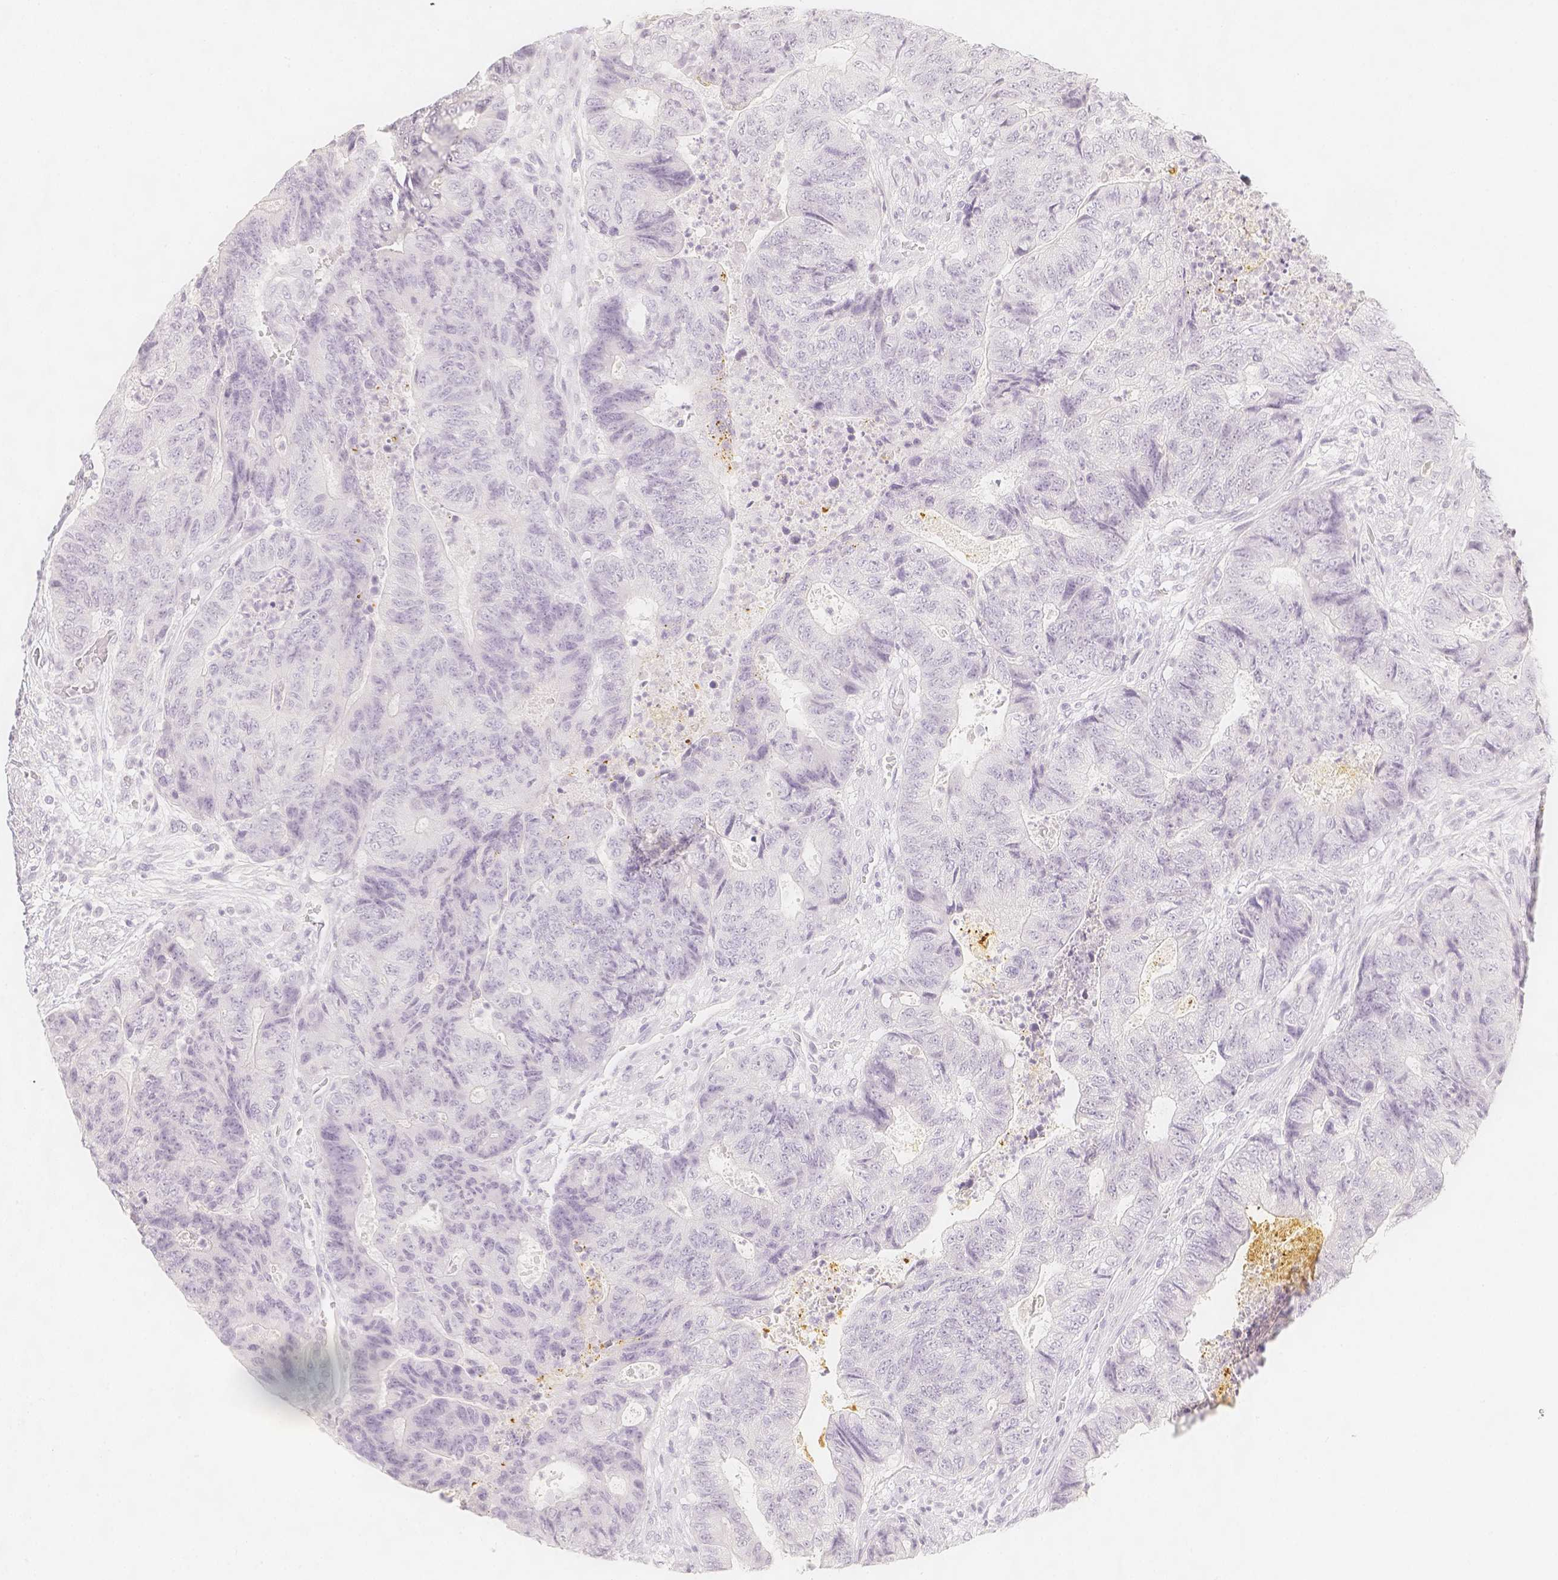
{"staining": {"intensity": "negative", "quantity": "none", "location": "none"}, "tissue": "colorectal cancer", "cell_type": "Tumor cells", "image_type": "cancer", "snomed": [{"axis": "morphology", "description": "Adenocarcinoma, NOS"}, {"axis": "topography", "description": "Colon"}], "caption": "Colorectal adenocarcinoma was stained to show a protein in brown. There is no significant positivity in tumor cells.", "gene": "SLC18A1", "patient": {"sex": "female", "age": 48}}